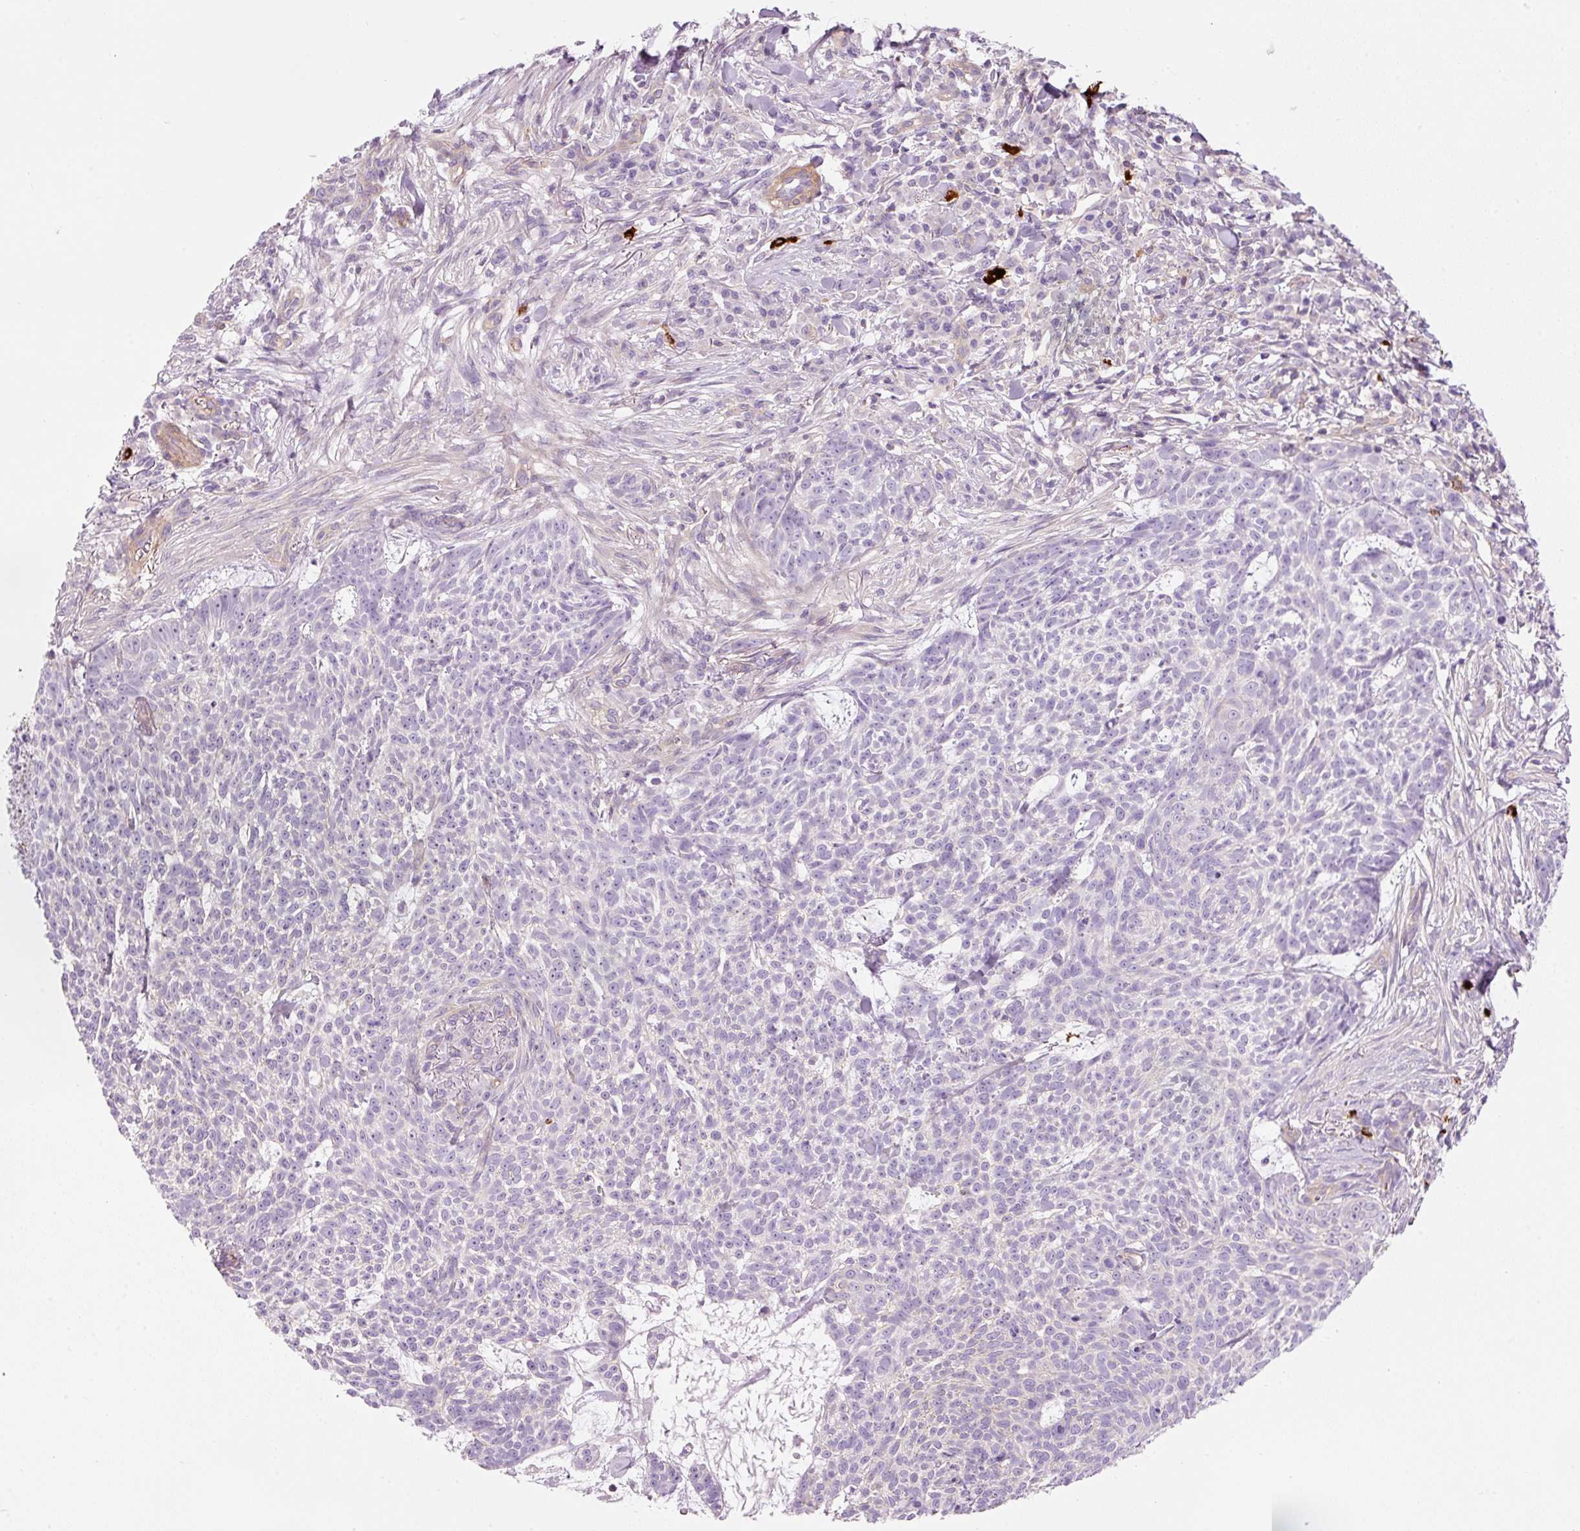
{"staining": {"intensity": "negative", "quantity": "none", "location": "none"}, "tissue": "skin cancer", "cell_type": "Tumor cells", "image_type": "cancer", "snomed": [{"axis": "morphology", "description": "Basal cell carcinoma"}, {"axis": "topography", "description": "Skin"}], "caption": "Micrograph shows no significant protein positivity in tumor cells of skin basal cell carcinoma.", "gene": "MAP3K3", "patient": {"sex": "female", "age": 93}}